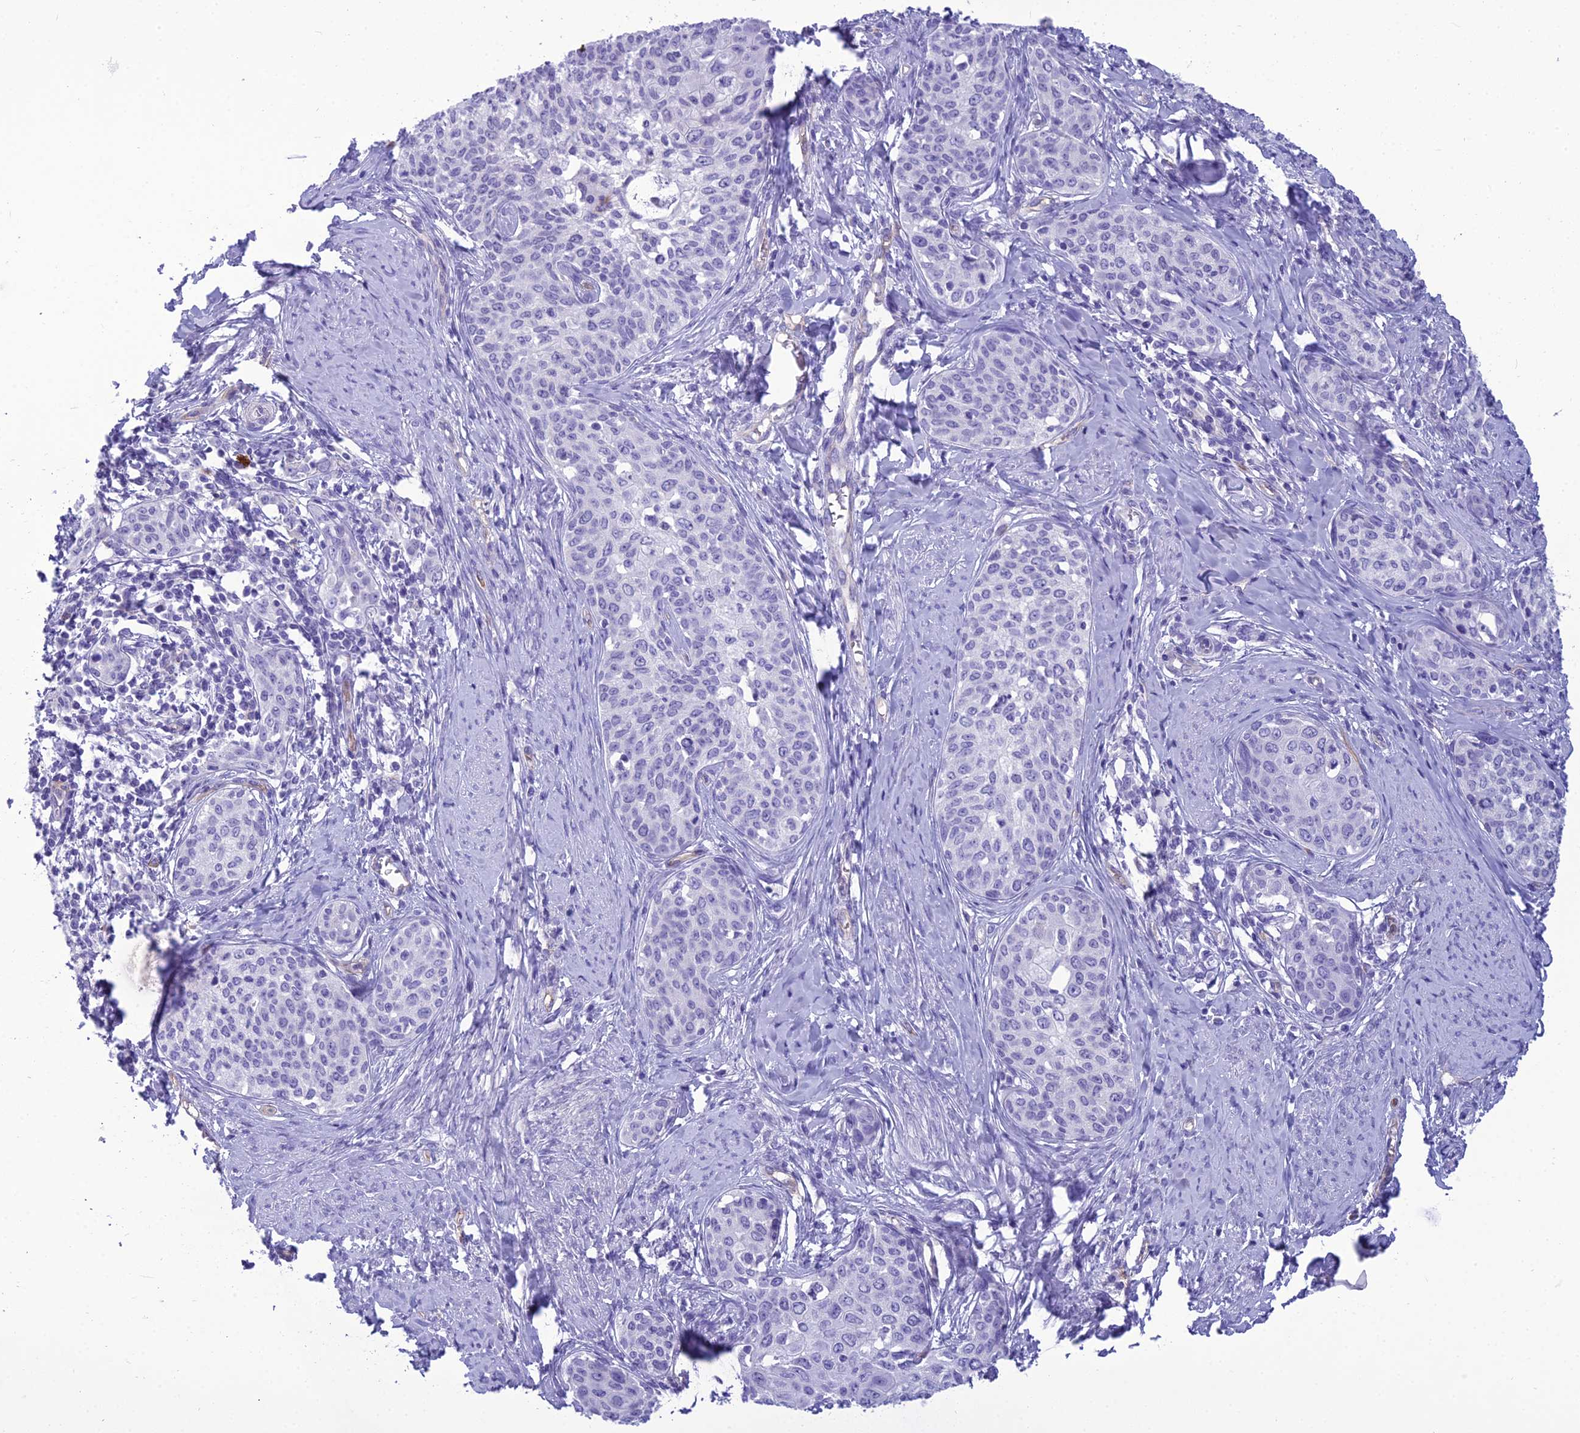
{"staining": {"intensity": "negative", "quantity": "none", "location": "none"}, "tissue": "cervical cancer", "cell_type": "Tumor cells", "image_type": "cancer", "snomed": [{"axis": "morphology", "description": "Squamous cell carcinoma, NOS"}, {"axis": "morphology", "description": "Adenocarcinoma, NOS"}, {"axis": "topography", "description": "Cervix"}], "caption": "Immunohistochemical staining of cervical cancer (adenocarcinoma) displays no significant expression in tumor cells.", "gene": "BBS7", "patient": {"sex": "female", "age": 52}}